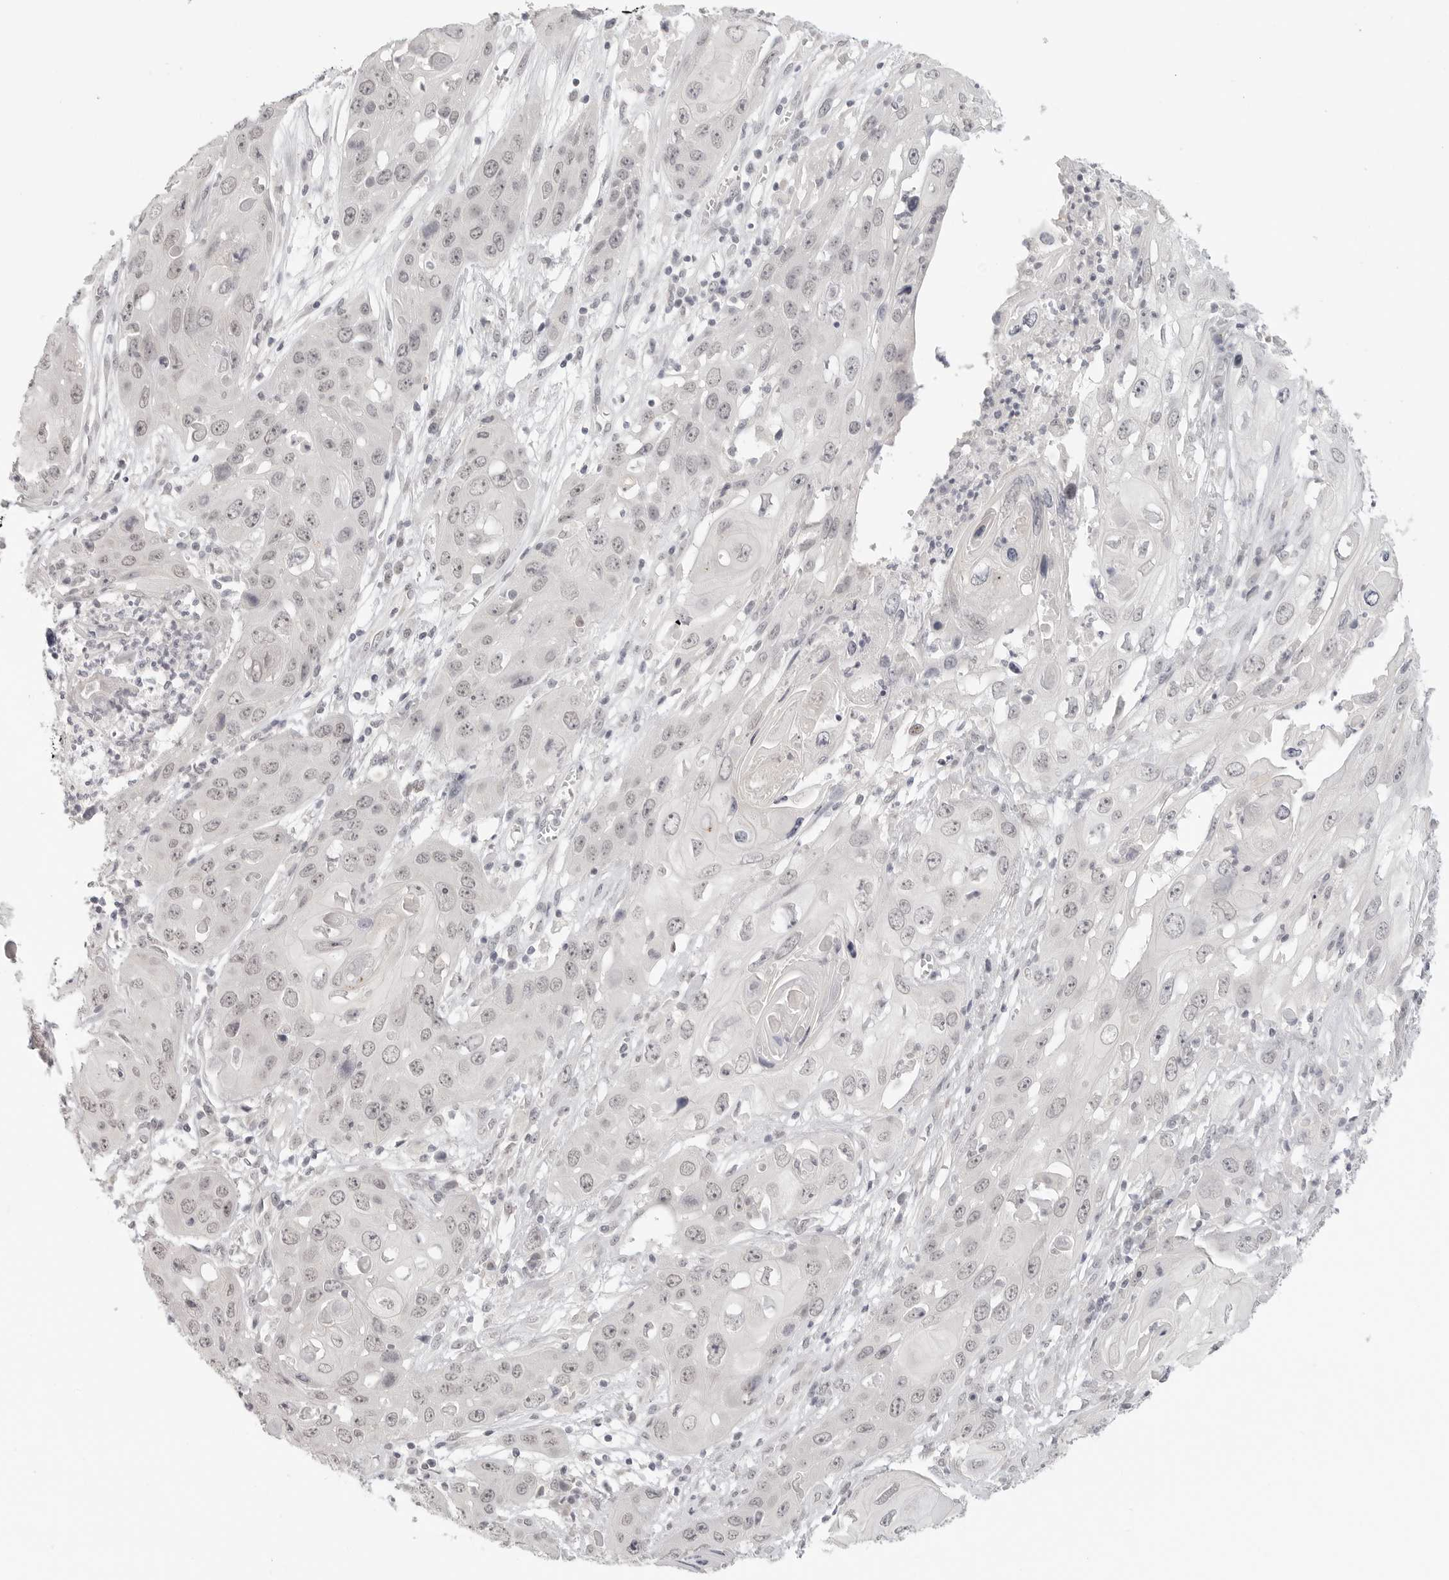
{"staining": {"intensity": "negative", "quantity": "none", "location": "none"}, "tissue": "skin cancer", "cell_type": "Tumor cells", "image_type": "cancer", "snomed": [{"axis": "morphology", "description": "Squamous cell carcinoma, NOS"}, {"axis": "topography", "description": "Skin"}], "caption": "IHC image of neoplastic tissue: human skin cancer stained with DAB (3,3'-diaminobenzidine) demonstrates no significant protein staining in tumor cells.", "gene": "KLK11", "patient": {"sex": "male", "age": 55}}